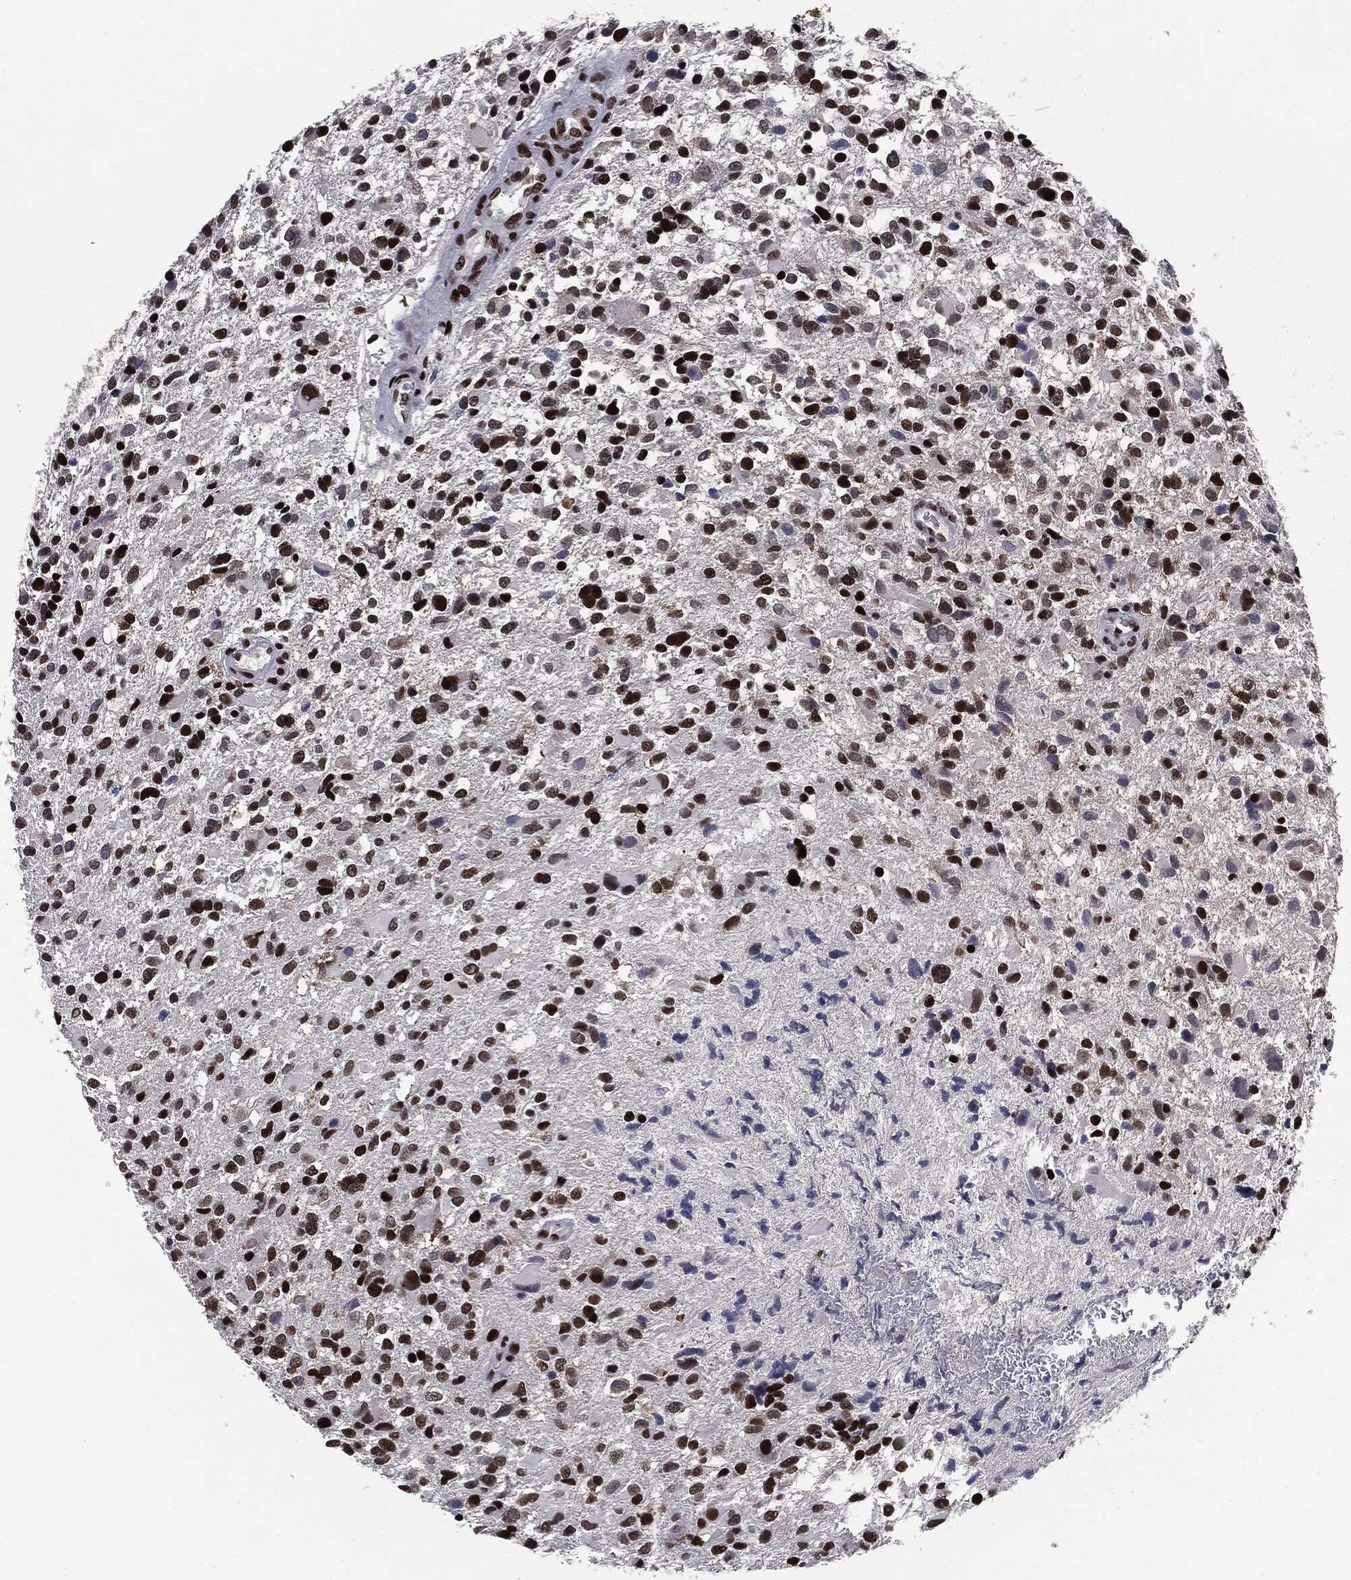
{"staining": {"intensity": "strong", "quantity": ">75%", "location": "nuclear"}, "tissue": "glioma", "cell_type": "Tumor cells", "image_type": "cancer", "snomed": [{"axis": "morphology", "description": "Glioma, malignant, Low grade"}, {"axis": "topography", "description": "Brain"}], "caption": "A high amount of strong nuclear expression is present in about >75% of tumor cells in low-grade glioma (malignant) tissue. The protein is stained brown, and the nuclei are stained in blue (DAB (3,3'-diaminobenzidine) IHC with brightfield microscopy, high magnification).", "gene": "MSH2", "patient": {"sex": "female", "age": 32}}